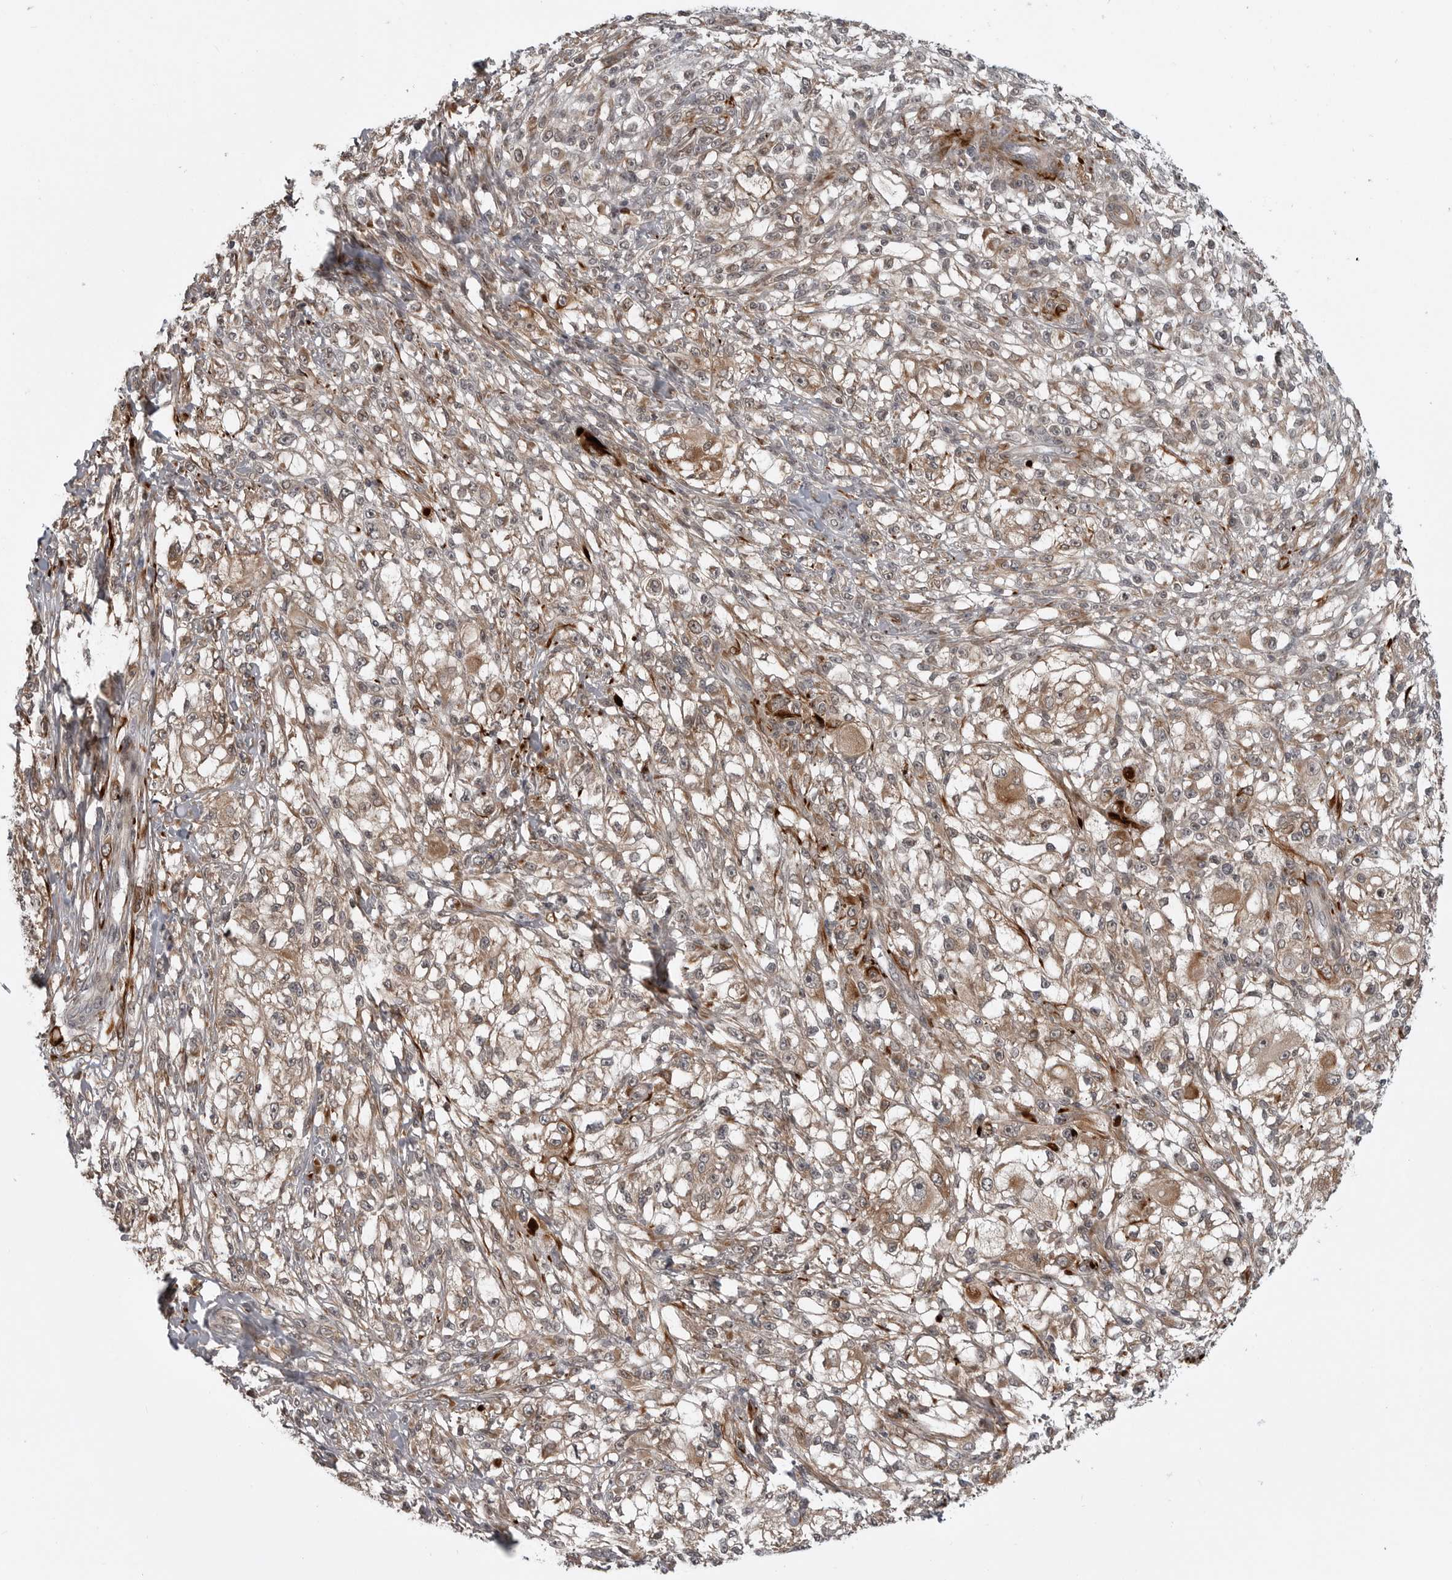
{"staining": {"intensity": "weak", "quantity": ">75%", "location": "cytoplasmic/membranous"}, "tissue": "melanoma", "cell_type": "Tumor cells", "image_type": "cancer", "snomed": [{"axis": "morphology", "description": "Malignant melanoma, NOS"}, {"axis": "topography", "description": "Skin of head"}], "caption": "Melanoma stained with a protein marker shows weak staining in tumor cells.", "gene": "FAAP100", "patient": {"sex": "male", "age": 83}}